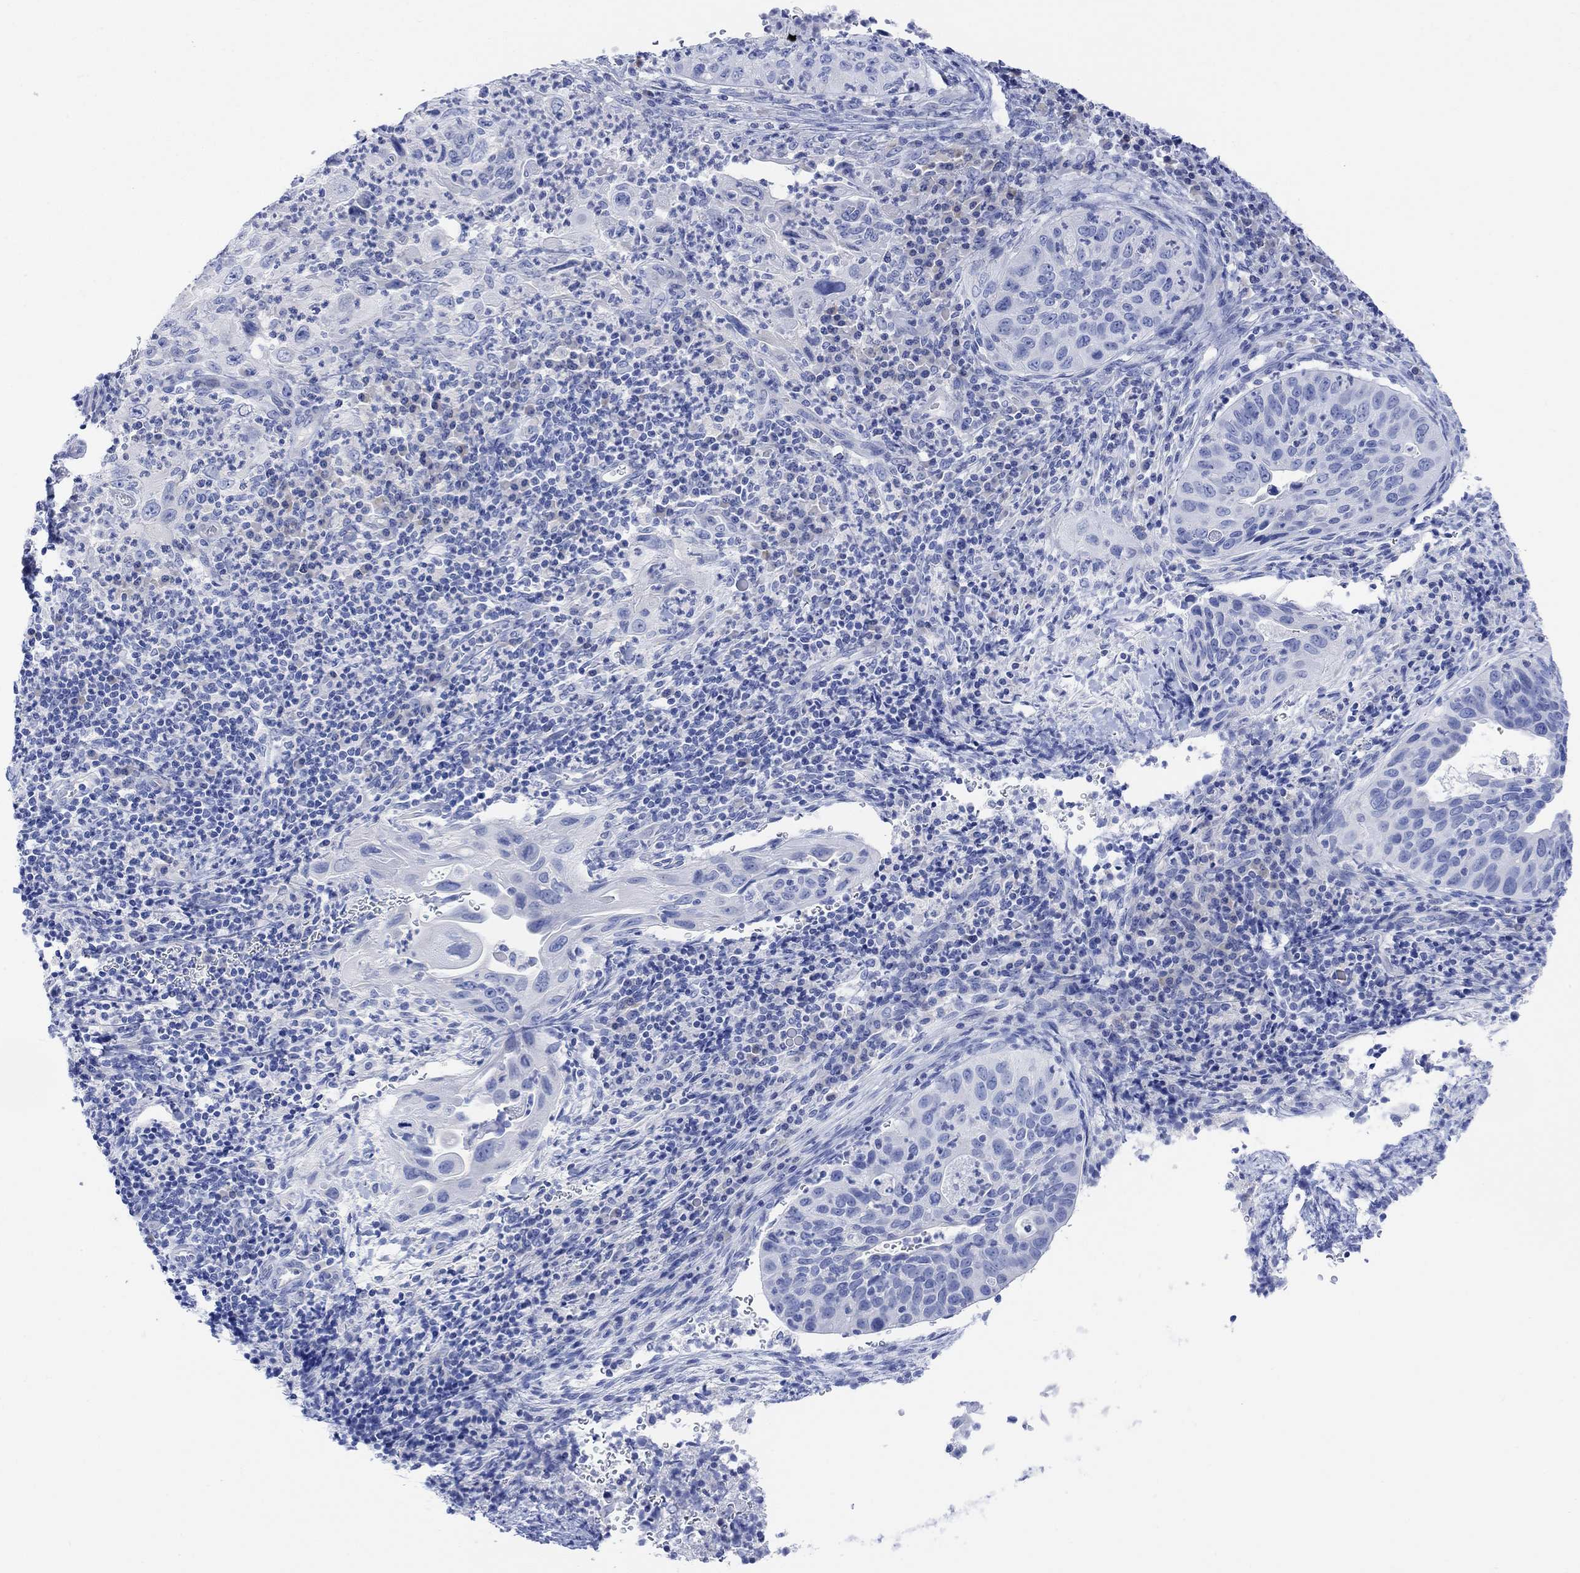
{"staining": {"intensity": "negative", "quantity": "none", "location": "none"}, "tissue": "cervical cancer", "cell_type": "Tumor cells", "image_type": "cancer", "snomed": [{"axis": "morphology", "description": "Squamous cell carcinoma, NOS"}, {"axis": "topography", "description": "Cervix"}], "caption": "A photomicrograph of human cervical cancer (squamous cell carcinoma) is negative for staining in tumor cells.", "gene": "GNG13", "patient": {"sex": "female", "age": 26}}